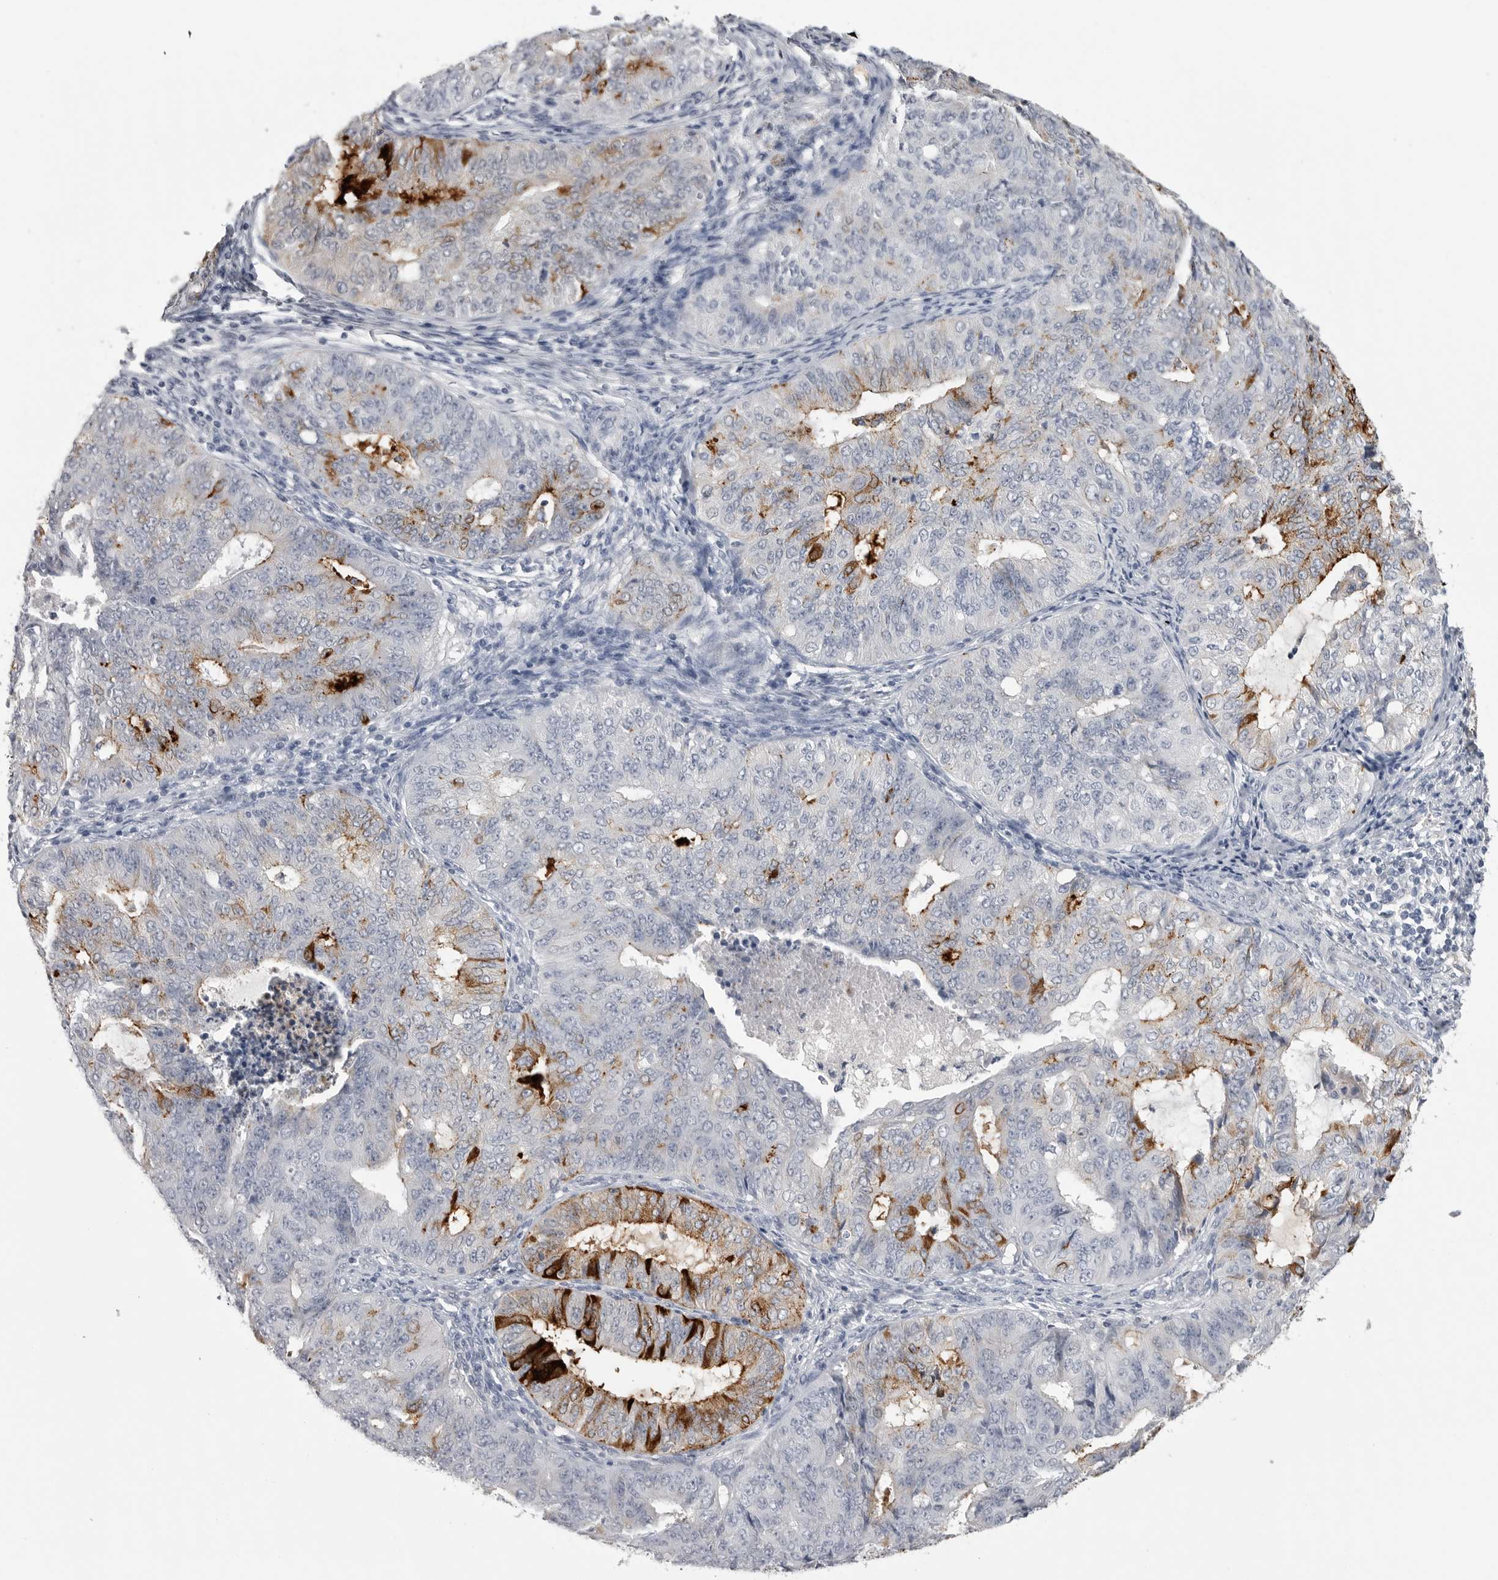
{"staining": {"intensity": "strong", "quantity": "<25%", "location": "cytoplasmic/membranous"}, "tissue": "endometrial cancer", "cell_type": "Tumor cells", "image_type": "cancer", "snomed": [{"axis": "morphology", "description": "Adenocarcinoma, NOS"}, {"axis": "topography", "description": "Endometrium"}], "caption": "Immunohistochemistry of human adenocarcinoma (endometrial) demonstrates medium levels of strong cytoplasmic/membranous positivity in approximately <25% of tumor cells. The protein of interest is stained brown, and the nuclei are stained in blue (DAB (3,3'-diaminobenzidine) IHC with brightfield microscopy, high magnification).", "gene": "SERPING1", "patient": {"sex": "female", "age": 32}}